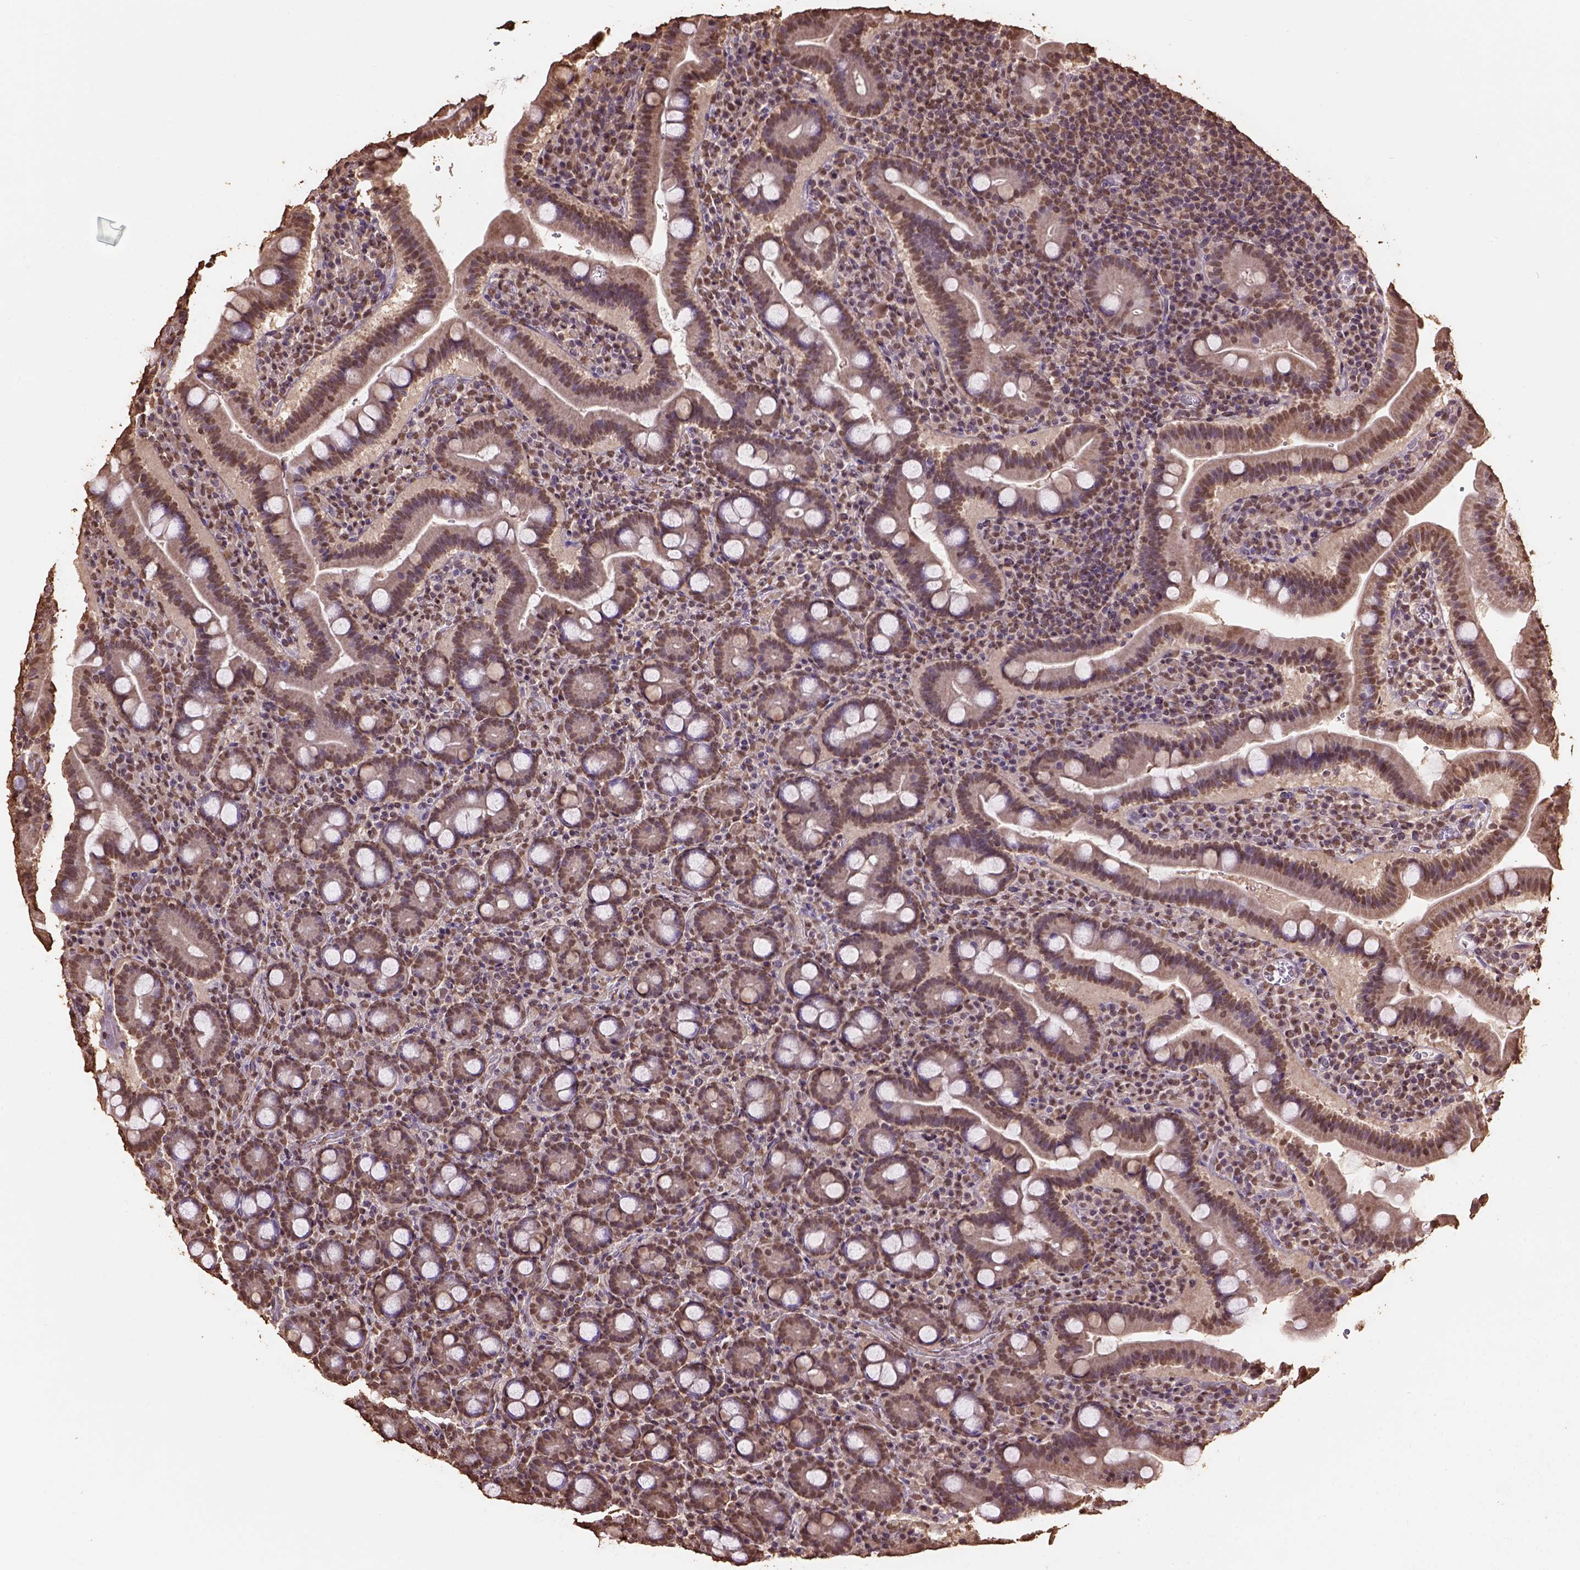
{"staining": {"intensity": "moderate", "quantity": ">75%", "location": "nuclear"}, "tissue": "small intestine", "cell_type": "Glandular cells", "image_type": "normal", "snomed": [{"axis": "morphology", "description": "Normal tissue, NOS"}, {"axis": "topography", "description": "Small intestine"}], "caption": "An immunohistochemistry (IHC) photomicrograph of benign tissue is shown. Protein staining in brown highlights moderate nuclear positivity in small intestine within glandular cells.", "gene": "CSTF2T", "patient": {"sex": "male", "age": 26}}